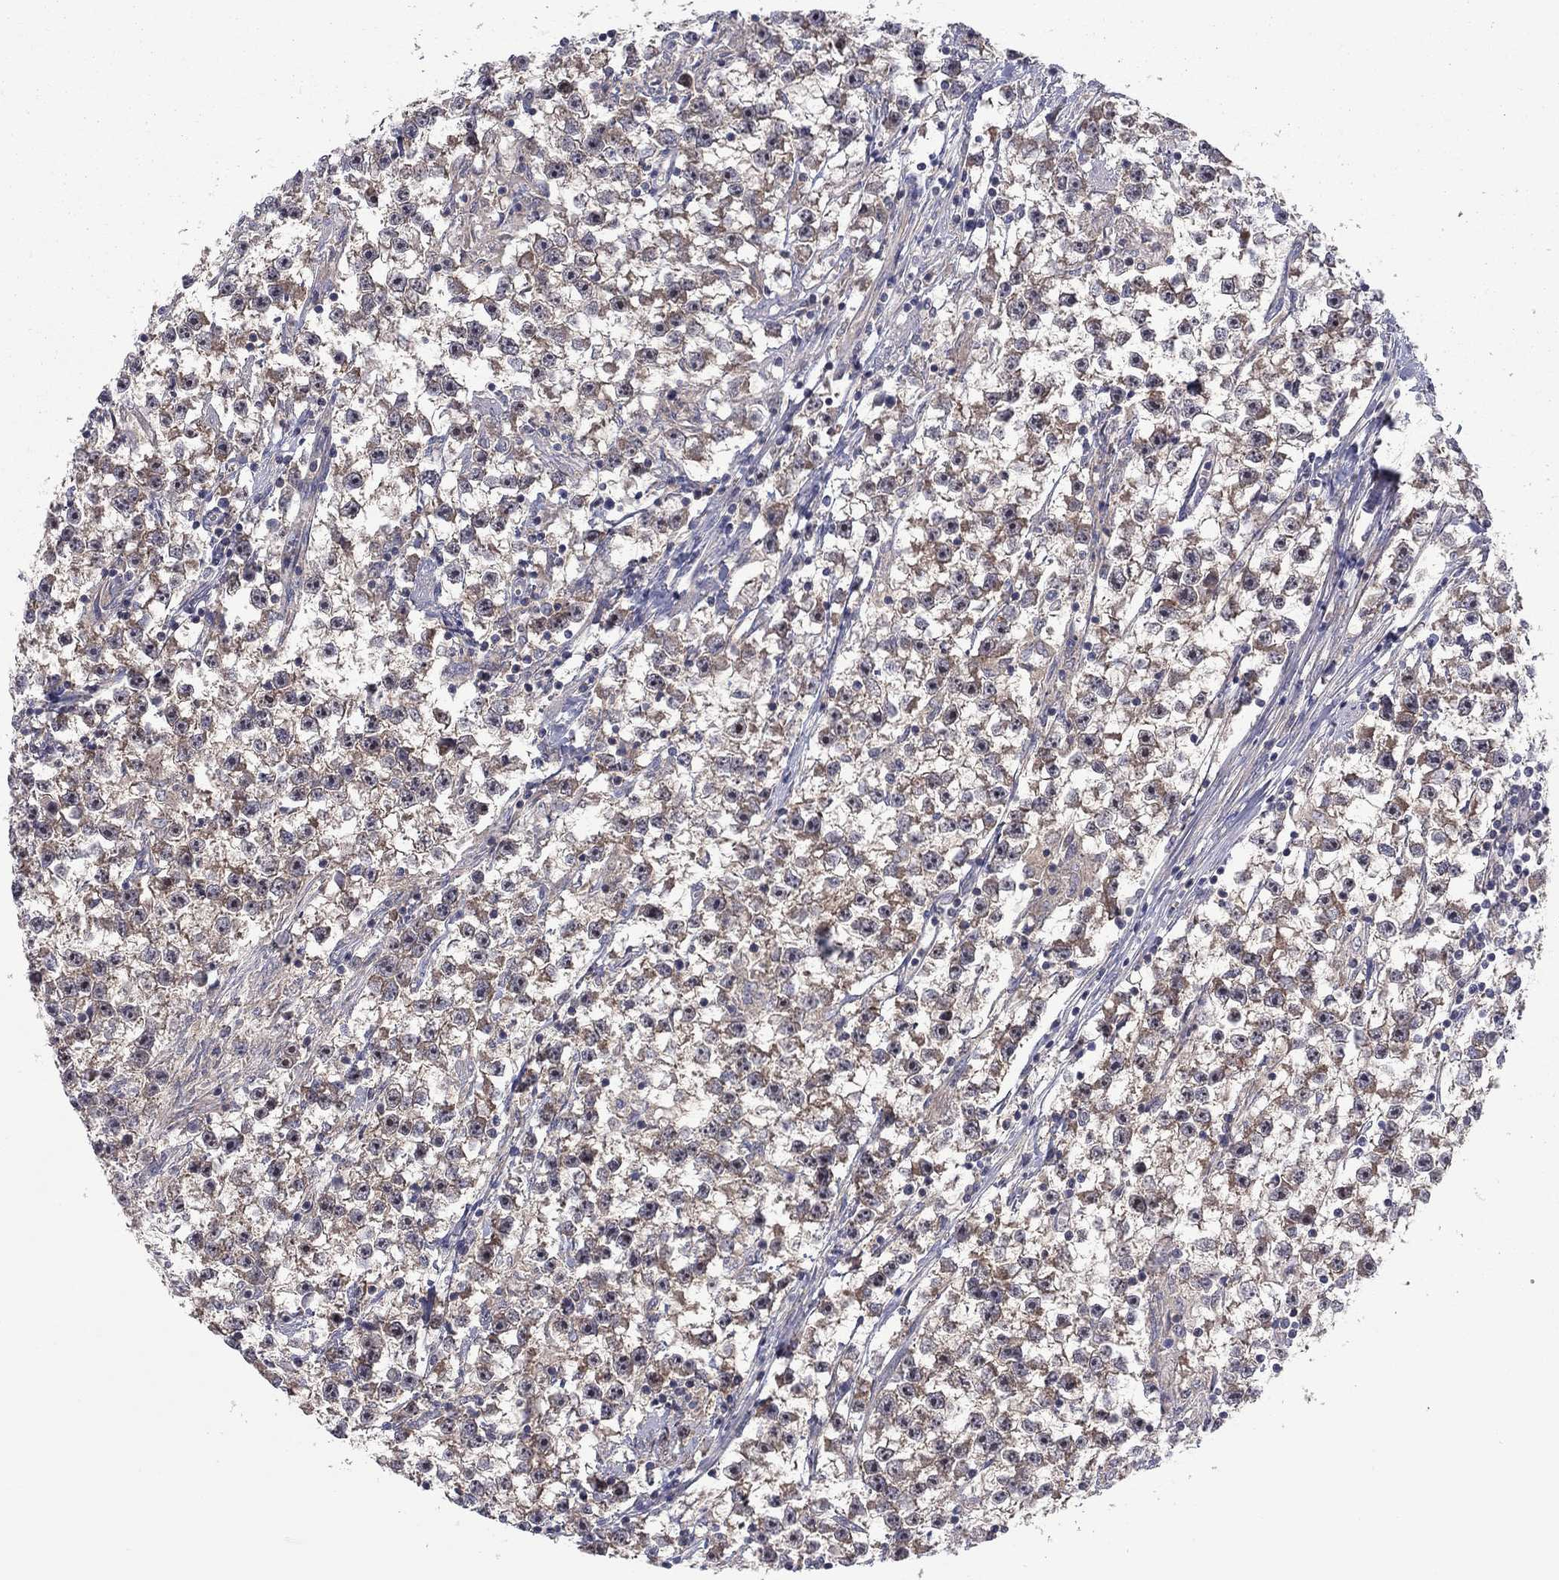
{"staining": {"intensity": "negative", "quantity": "none", "location": "none"}, "tissue": "testis cancer", "cell_type": "Tumor cells", "image_type": "cancer", "snomed": [{"axis": "morphology", "description": "Seminoma, NOS"}, {"axis": "topography", "description": "Testis"}], "caption": "Tumor cells are negative for protein expression in human testis cancer (seminoma). The staining is performed using DAB (3,3'-diaminobenzidine) brown chromogen with nuclei counter-stained in using hematoxylin.", "gene": "RNF123", "patient": {"sex": "male", "age": 59}}